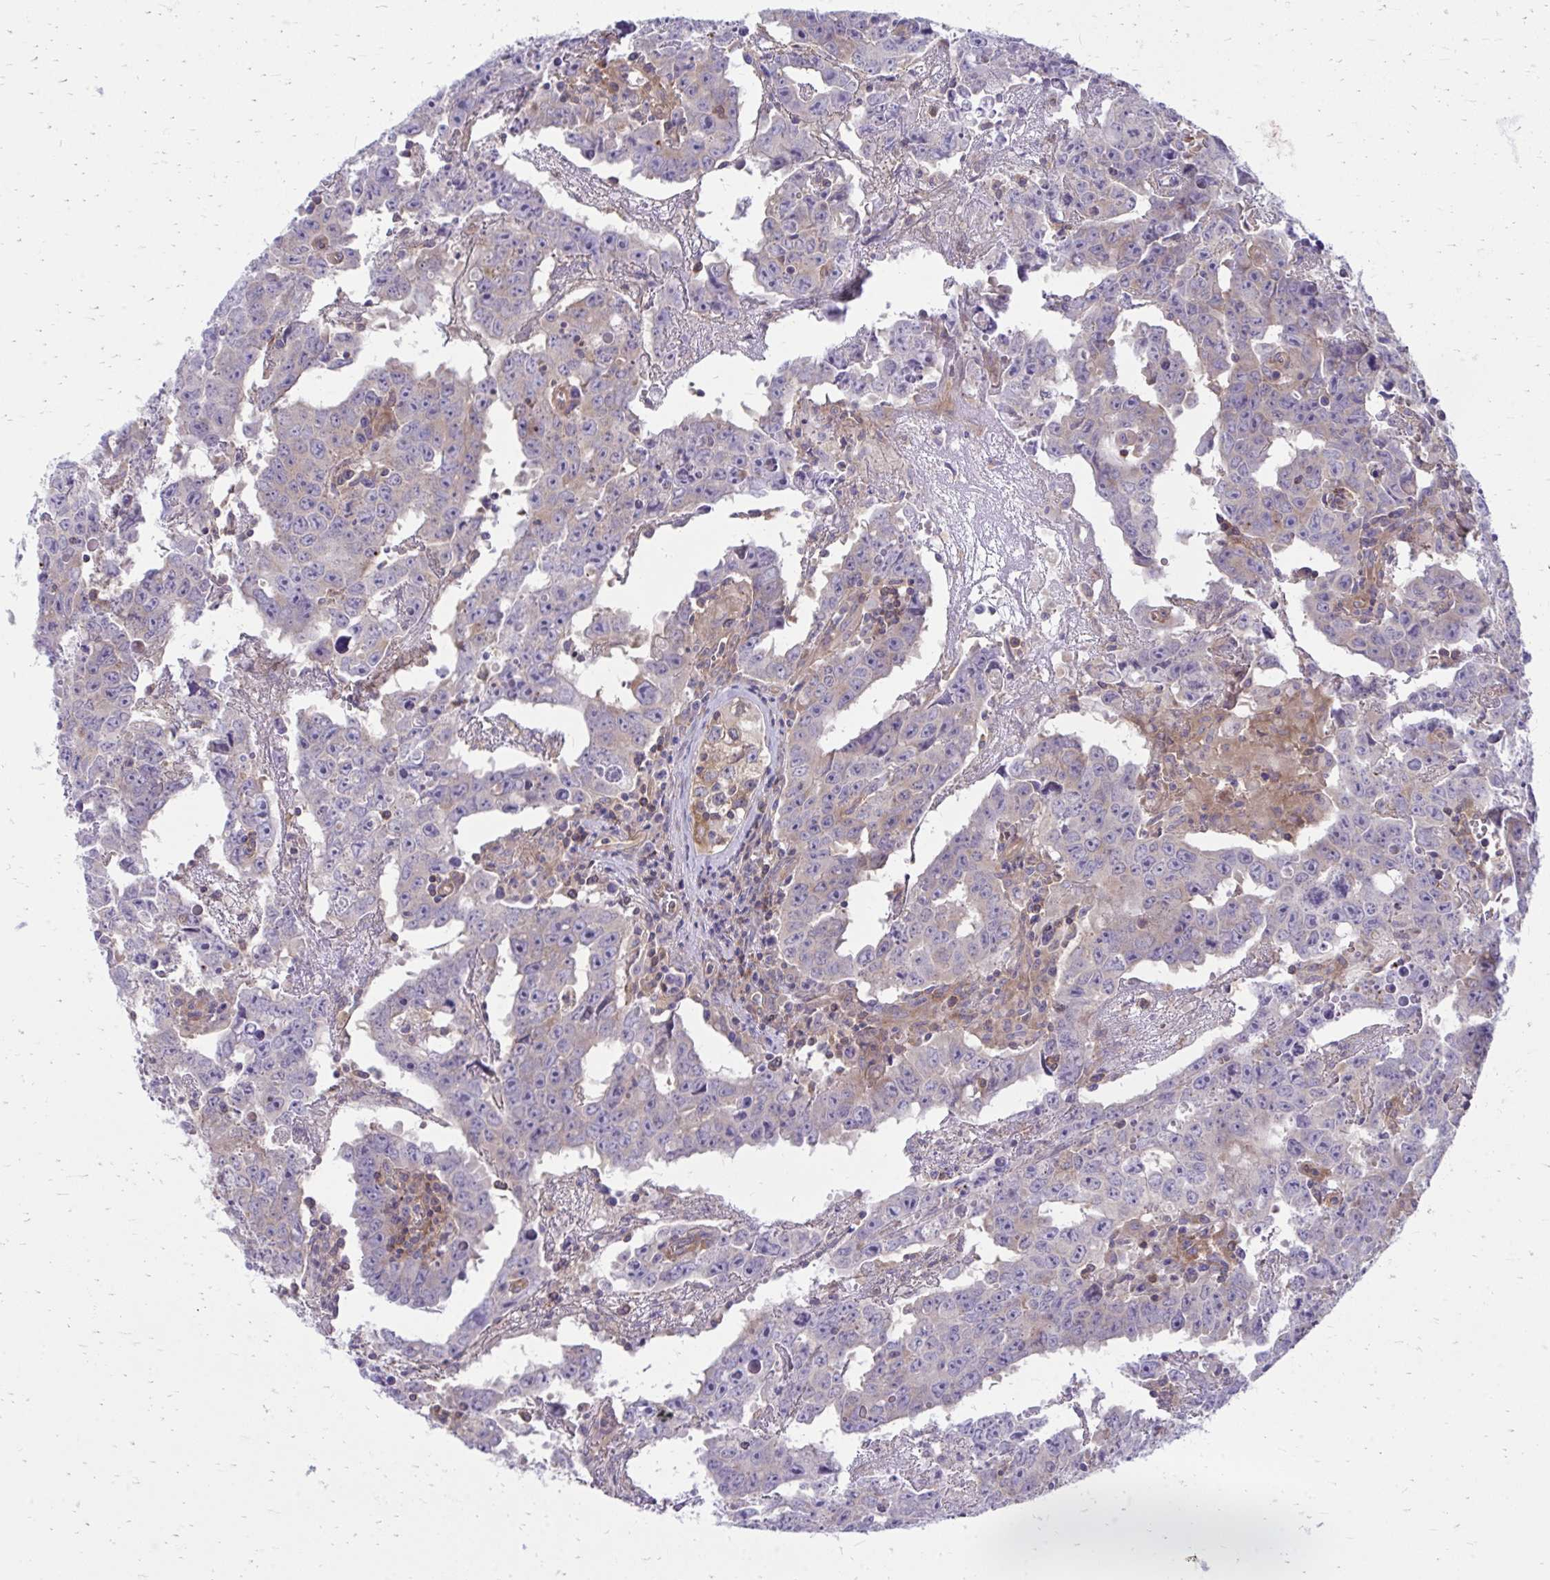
{"staining": {"intensity": "negative", "quantity": "none", "location": "none"}, "tissue": "testis cancer", "cell_type": "Tumor cells", "image_type": "cancer", "snomed": [{"axis": "morphology", "description": "Carcinoma, Embryonal, NOS"}, {"axis": "topography", "description": "Testis"}], "caption": "Image shows no protein expression in tumor cells of testis cancer tissue.", "gene": "ASAP1", "patient": {"sex": "male", "age": 22}}